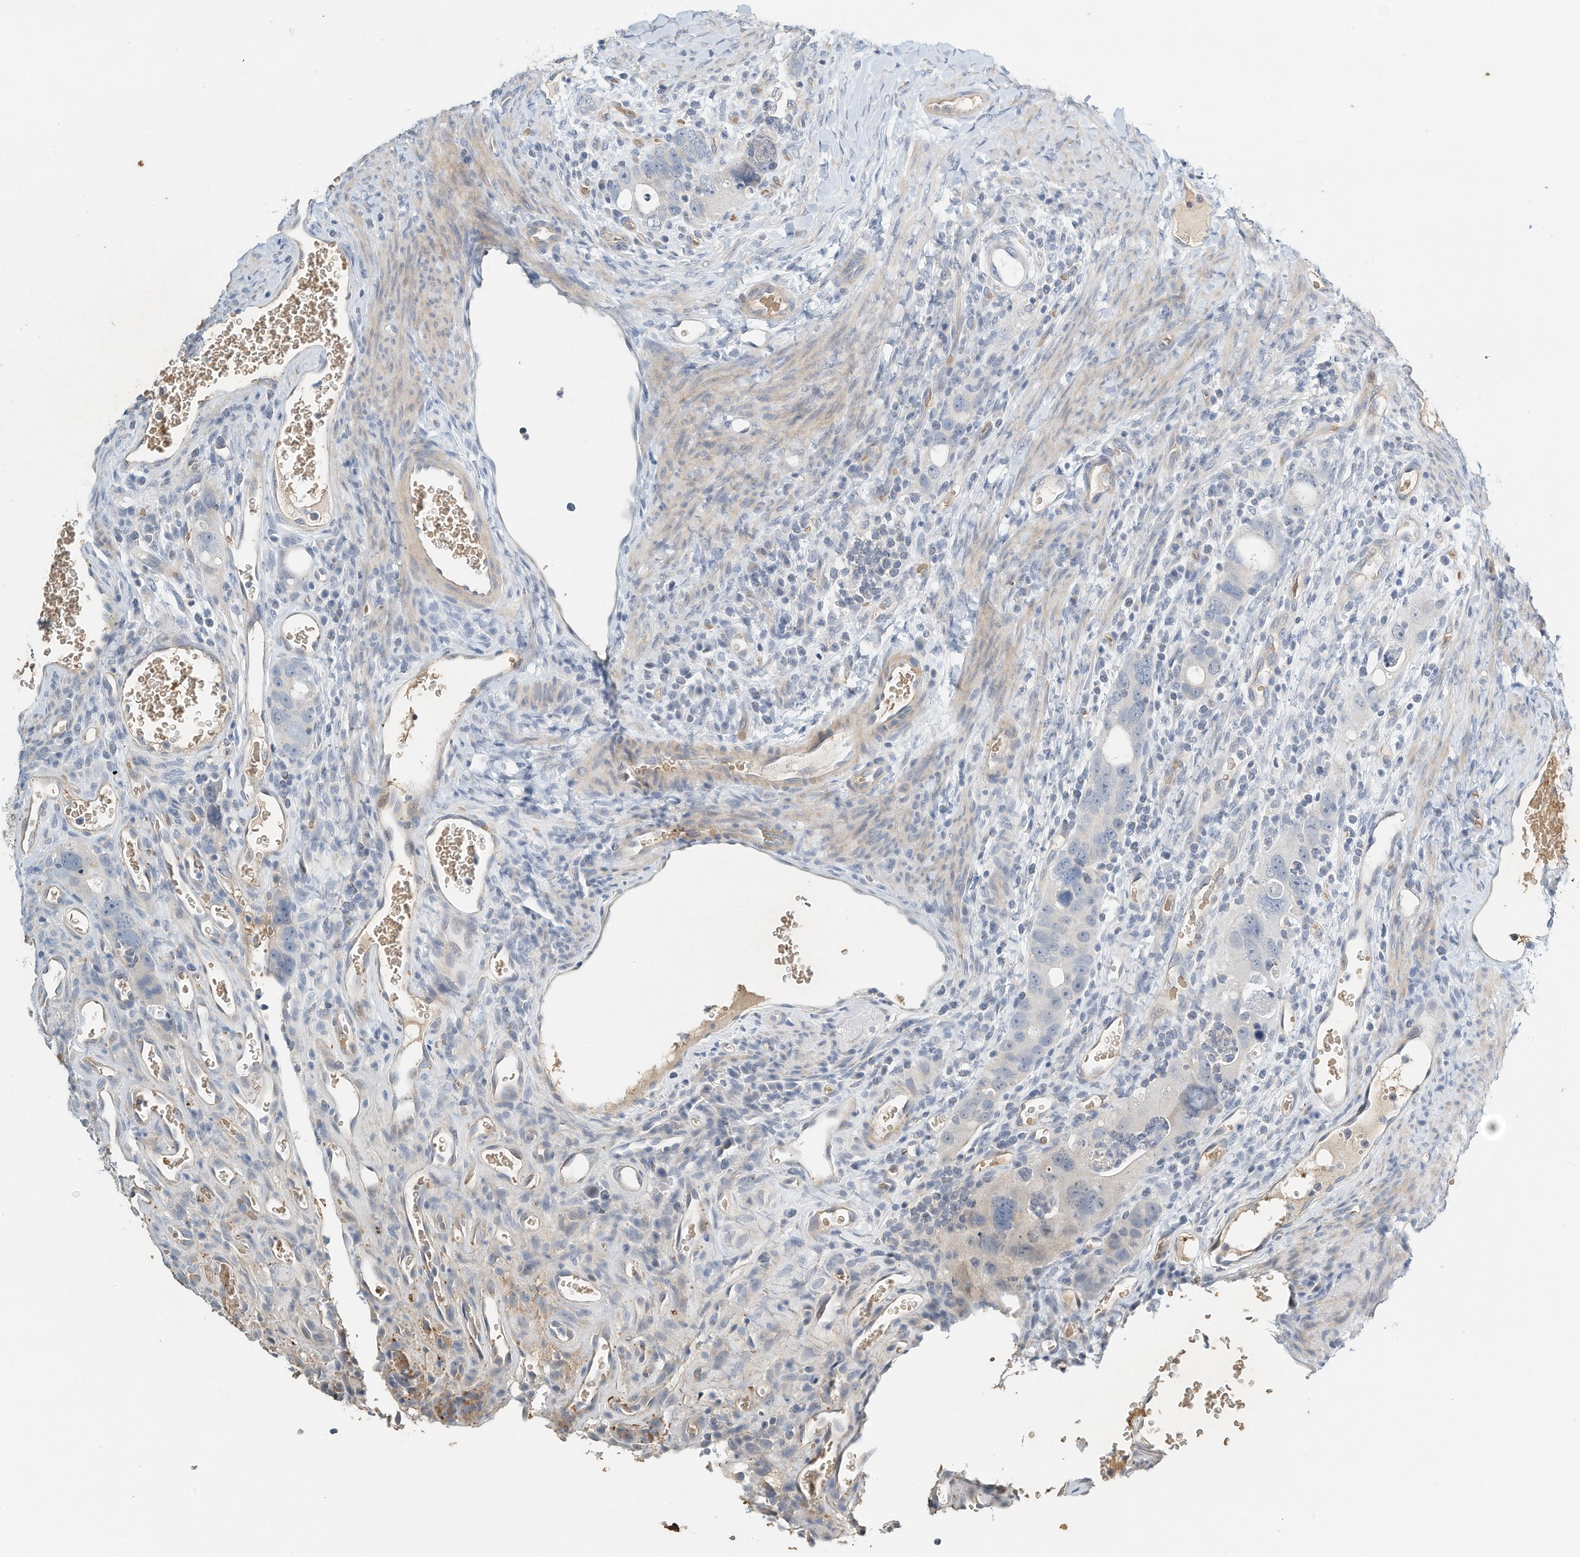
{"staining": {"intensity": "negative", "quantity": "none", "location": "none"}, "tissue": "colorectal cancer", "cell_type": "Tumor cells", "image_type": "cancer", "snomed": [{"axis": "morphology", "description": "Adenocarcinoma, NOS"}, {"axis": "topography", "description": "Rectum"}], "caption": "Immunohistochemistry of human colorectal cancer (adenocarcinoma) shows no expression in tumor cells. Nuclei are stained in blue.", "gene": "RCAN3", "patient": {"sex": "male", "age": 59}}